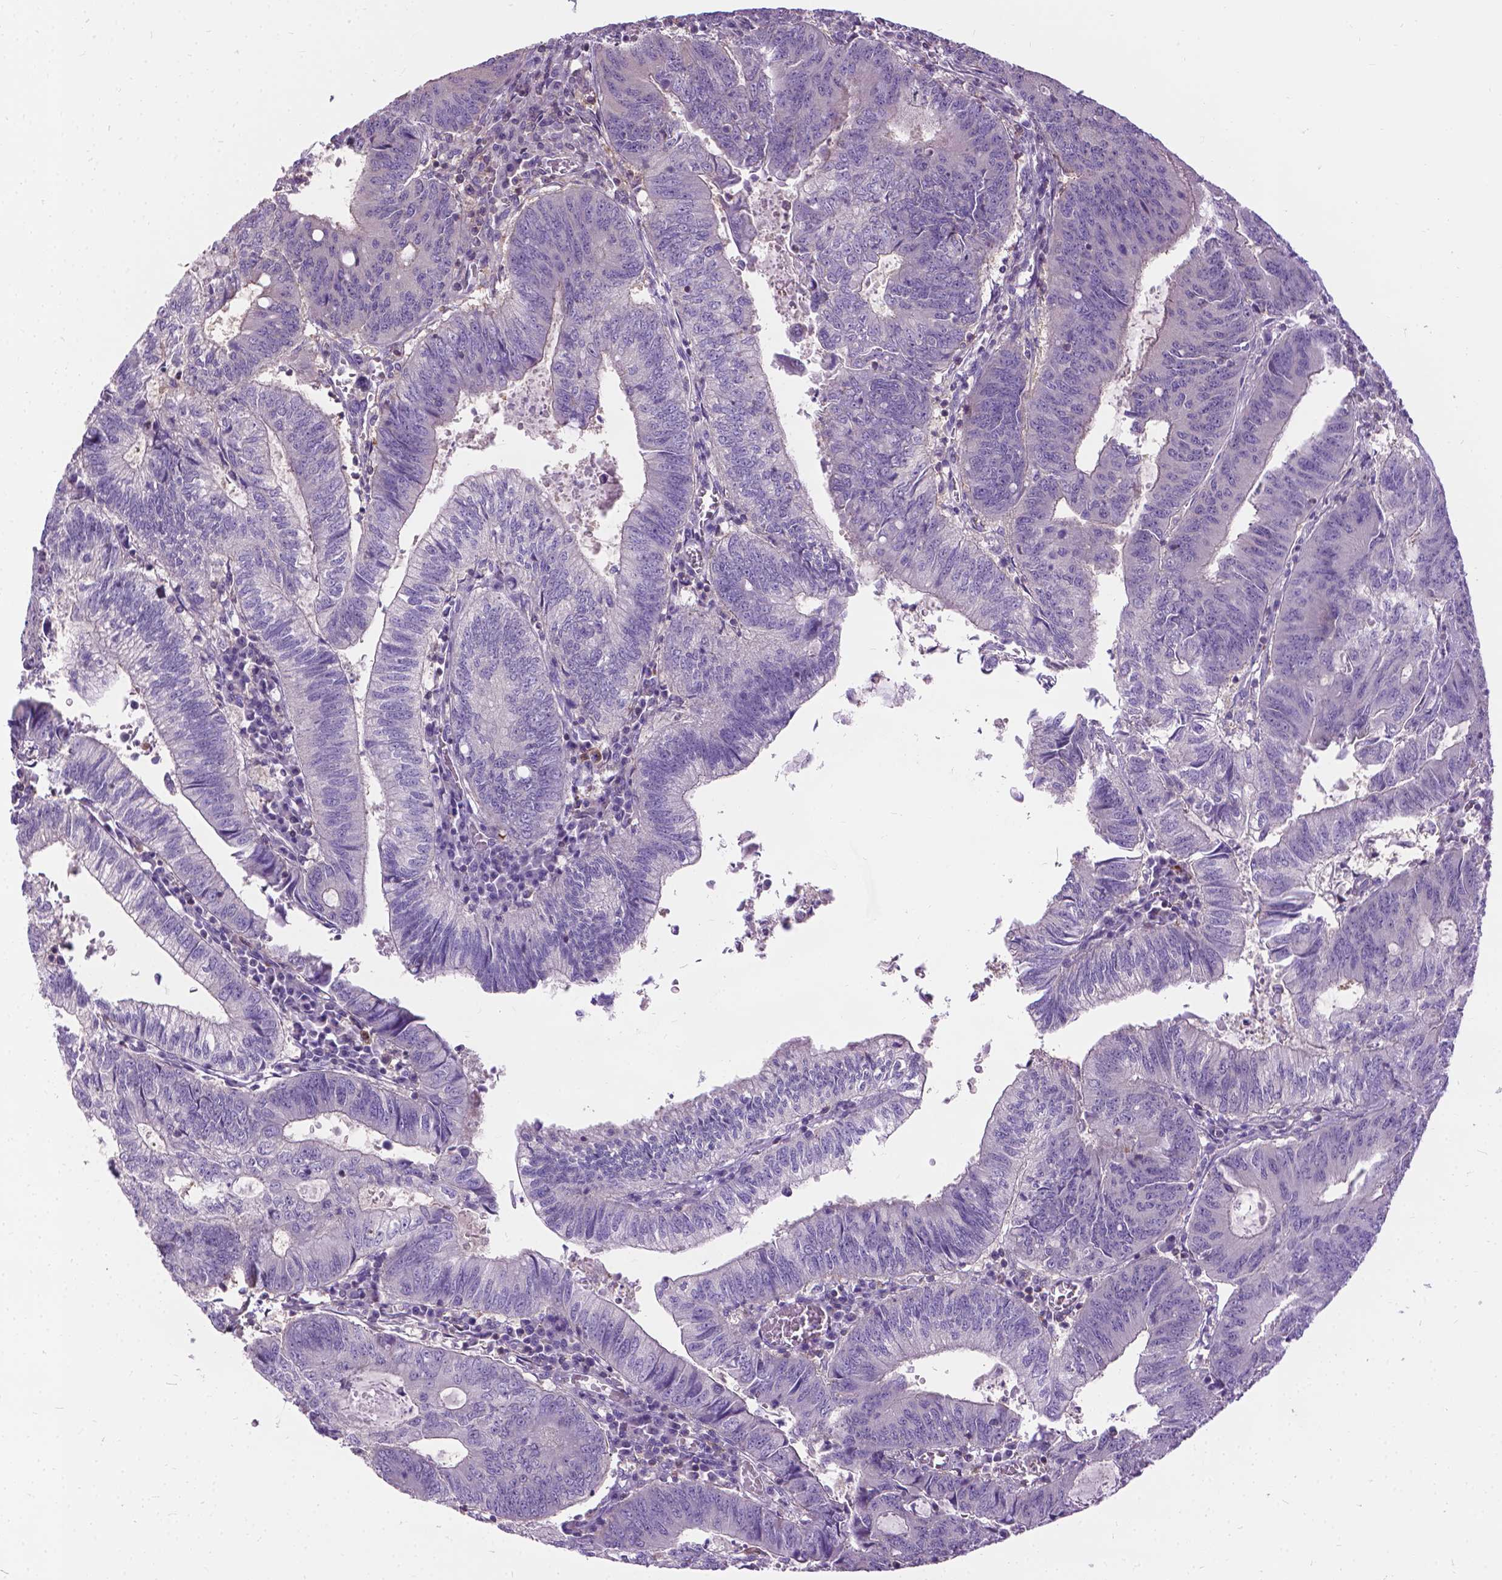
{"staining": {"intensity": "negative", "quantity": "none", "location": "none"}, "tissue": "colorectal cancer", "cell_type": "Tumor cells", "image_type": "cancer", "snomed": [{"axis": "morphology", "description": "Adenocarcinoma, NOS"}, {"axis": "topography", "description": "Colon"}], "caption": "Immunohistochemistry (IHC) micrograph of neoplastic tissue: human colorectal cancer (adenocarcinoma) stained with DAB (3,3'-diaminobenzidine) shows no significant protein positivity in tumor cells.", "gene": "JAK3", "patient": {"sex": "male", "age": 67}}